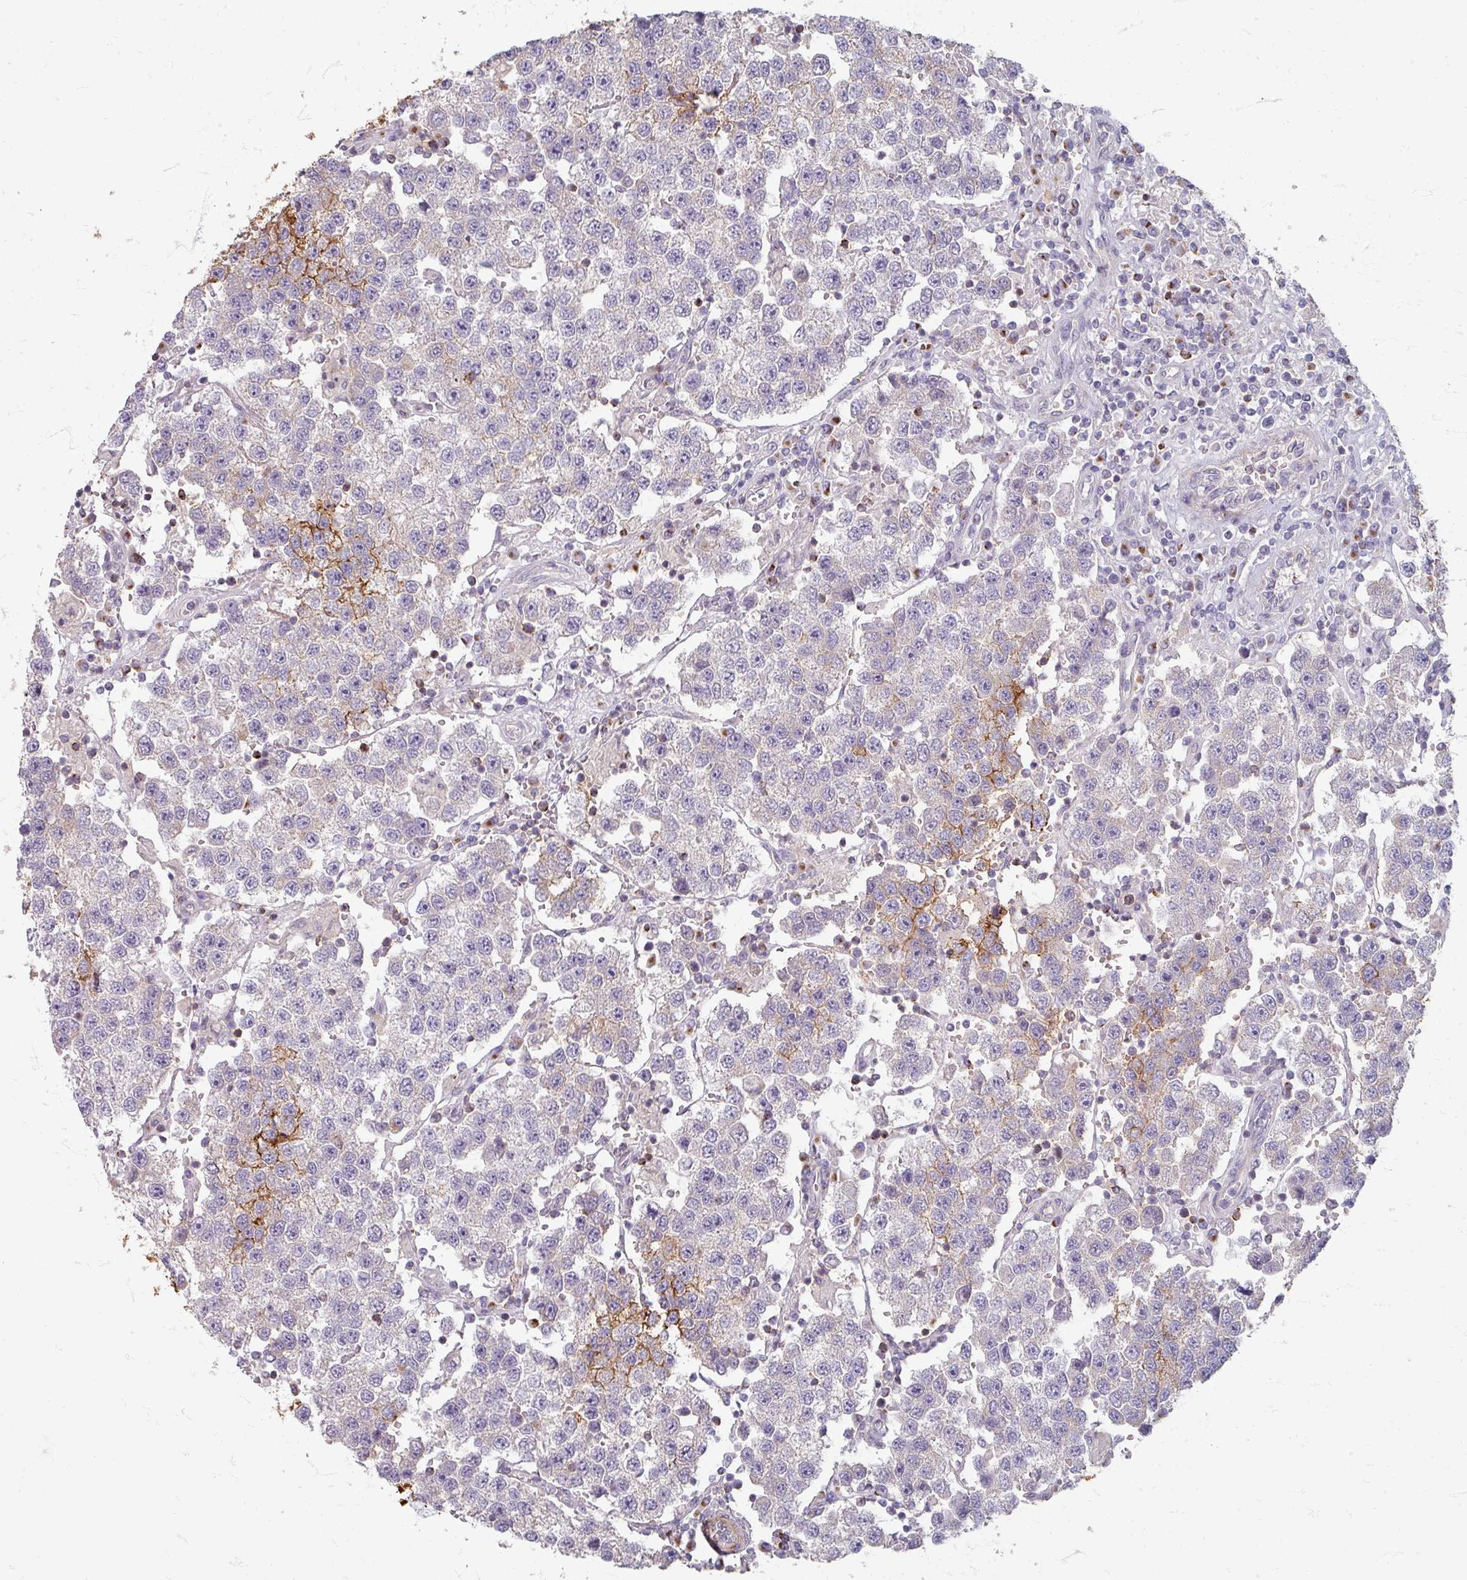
{"staining": {"intensity": "moderate", "quantity": "<25%", "location": "cytoplasmic/membranous"}, "tissue": "testis cancer", "cell_type": "Tumor cells", "image_type": "cancer", "snomed": [{"axis": "morphology", "description": "Seminoma, NOS"}, {"axis": "topography", "description": "Testis"}], "caption": "Protein expression analysis of seminoma (testis) demonstrates moderate cytoplasmic/membranous positivity in about <25% of tumor cells.", "gene": "GABARAPL1", "patient": {"sex": "male", "age": 37}}